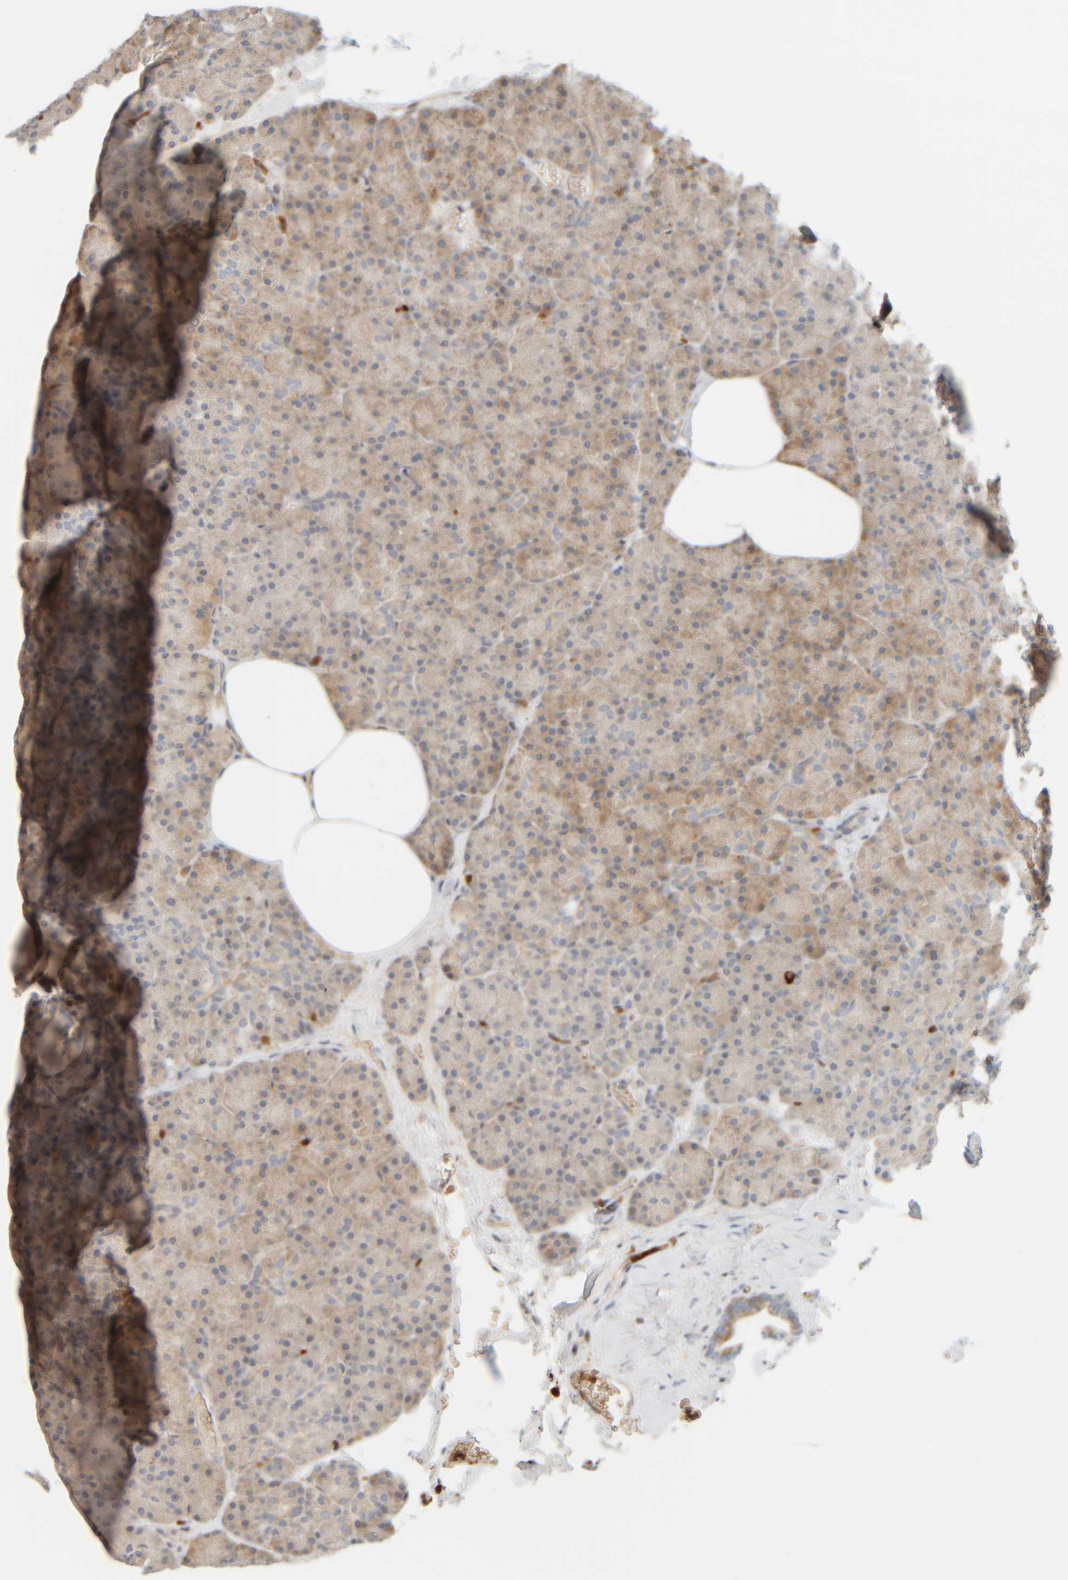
{"staining": {"intensity": "weak", "quantity": ">75%", "location": "cytoplasmic/membranous"}, "tissue": "pancreas", "cell_type": "Exocrine glandular cells", "image_type": "normal", "snomed": [{"axis": "morphology", "description": "Normal tissue, NOS"}, {"axis": "morphology", "description": "Carcinoid, malignant, NOS"}, {"axis": "topography", "description": "Pancreas"}], "caption": "This histopathology image demonstrates immunohistochemistry staining of unremarkable pancreas, with low weak cytoplasmic/membranous expression in approximately >75% of exocrine glandular cells.", "gene": "AARSD1", "patient": {"sex": "female", "age": 35}}